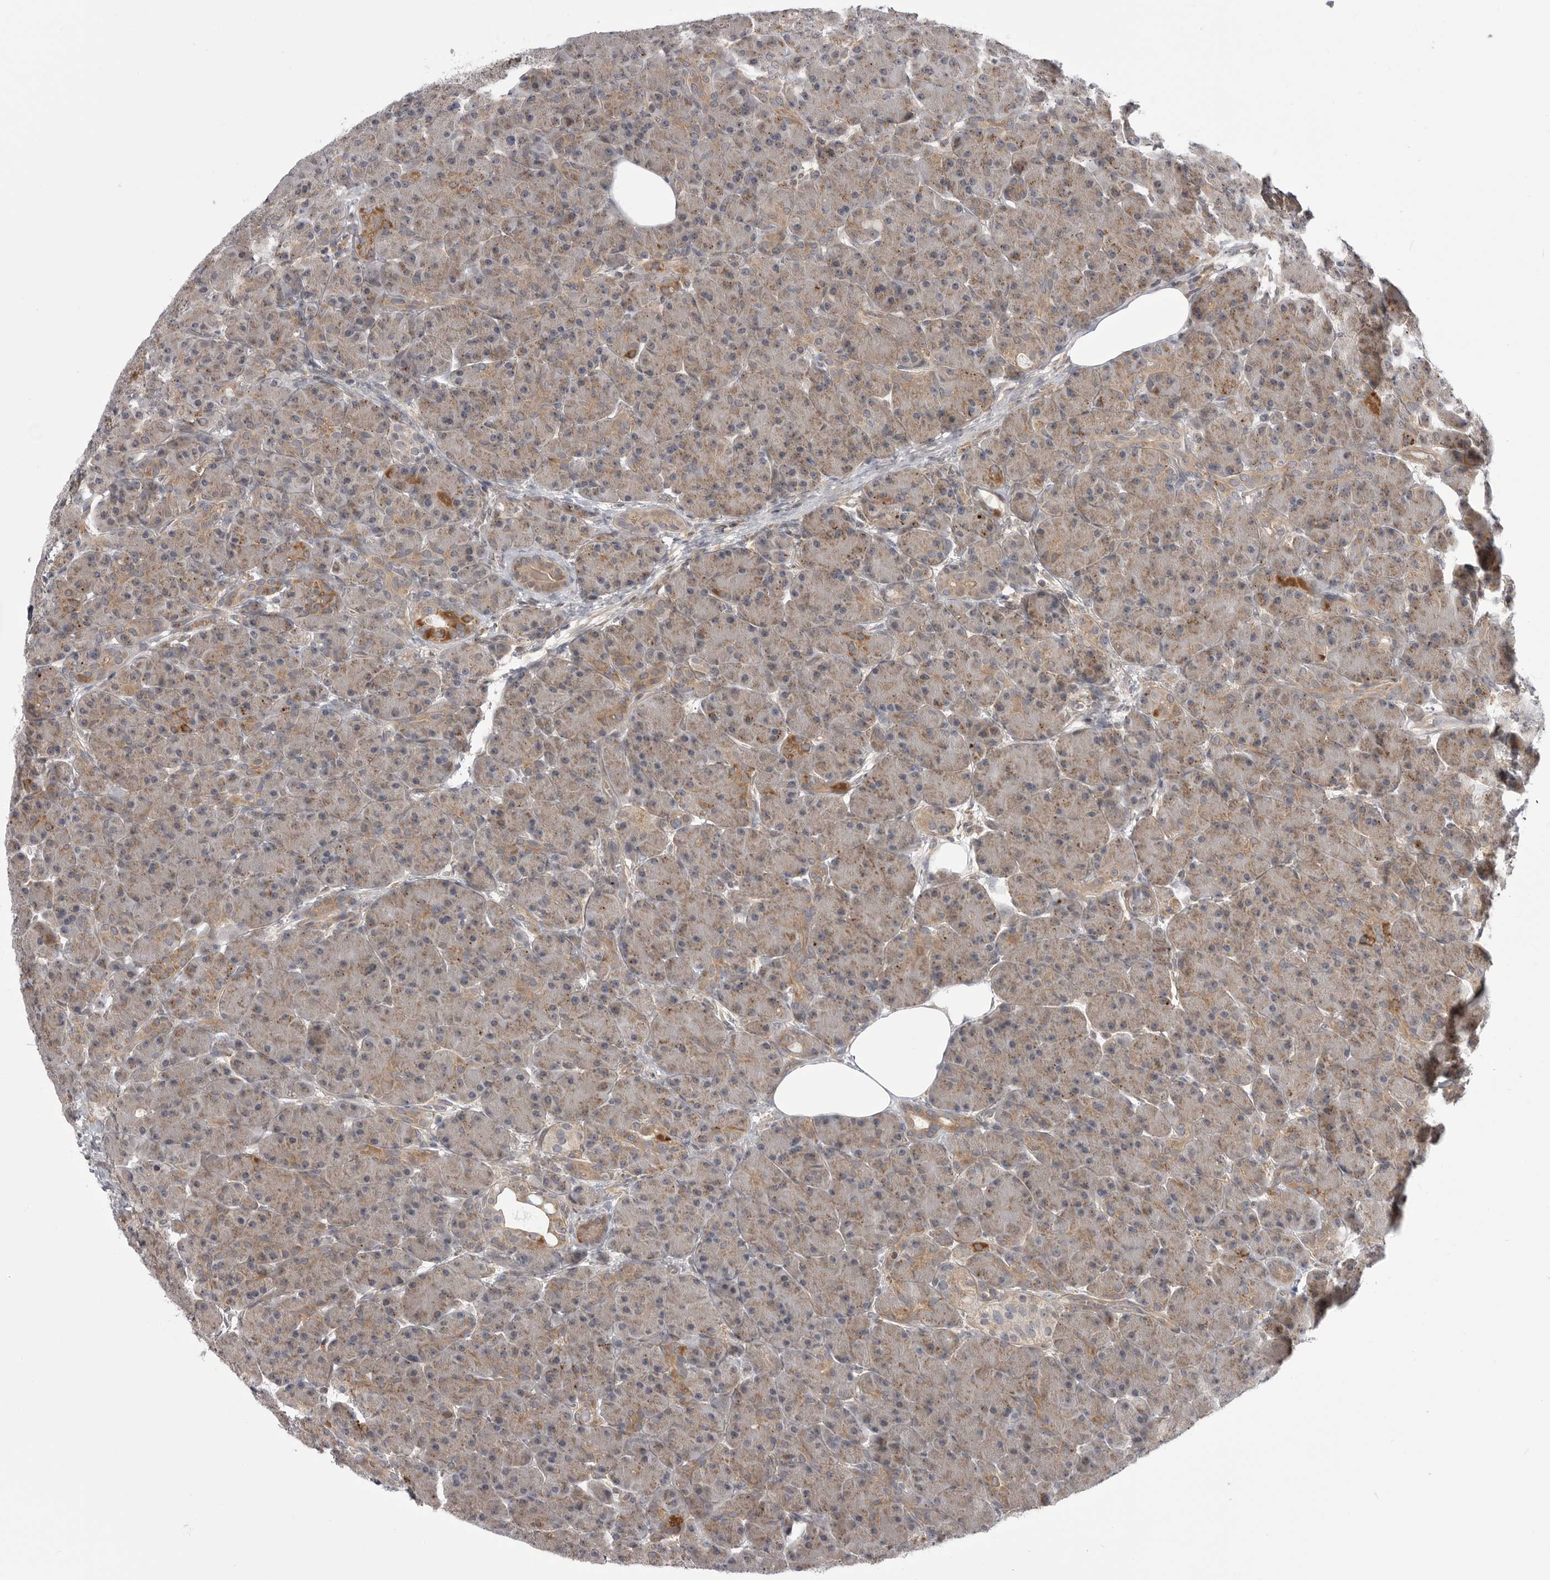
{"staining": {"intensity": "weak", "quantity": ">75%", "location": "cytoplasmic/membranous"}, "tissue": "pancreas", "cell_type": "Exocrine glandular cells", "image_type": "normal", "snomed": [{"axis": "morphology", "description": "Normal tissue, NOS"}, {"axis": "topography", "description": "Pancreas"}], "caption": "Immunohistochemical staining of normal human pancreas displays >75% levels of weak cytoplasmic/membranous protein staining in approximately >75% of exocrine glandular cells. Ihc stains the protein in brown and the nuclei are stained blue.", "gene": "CCDC18", "patient": {"sex": "male", "age": 63}}